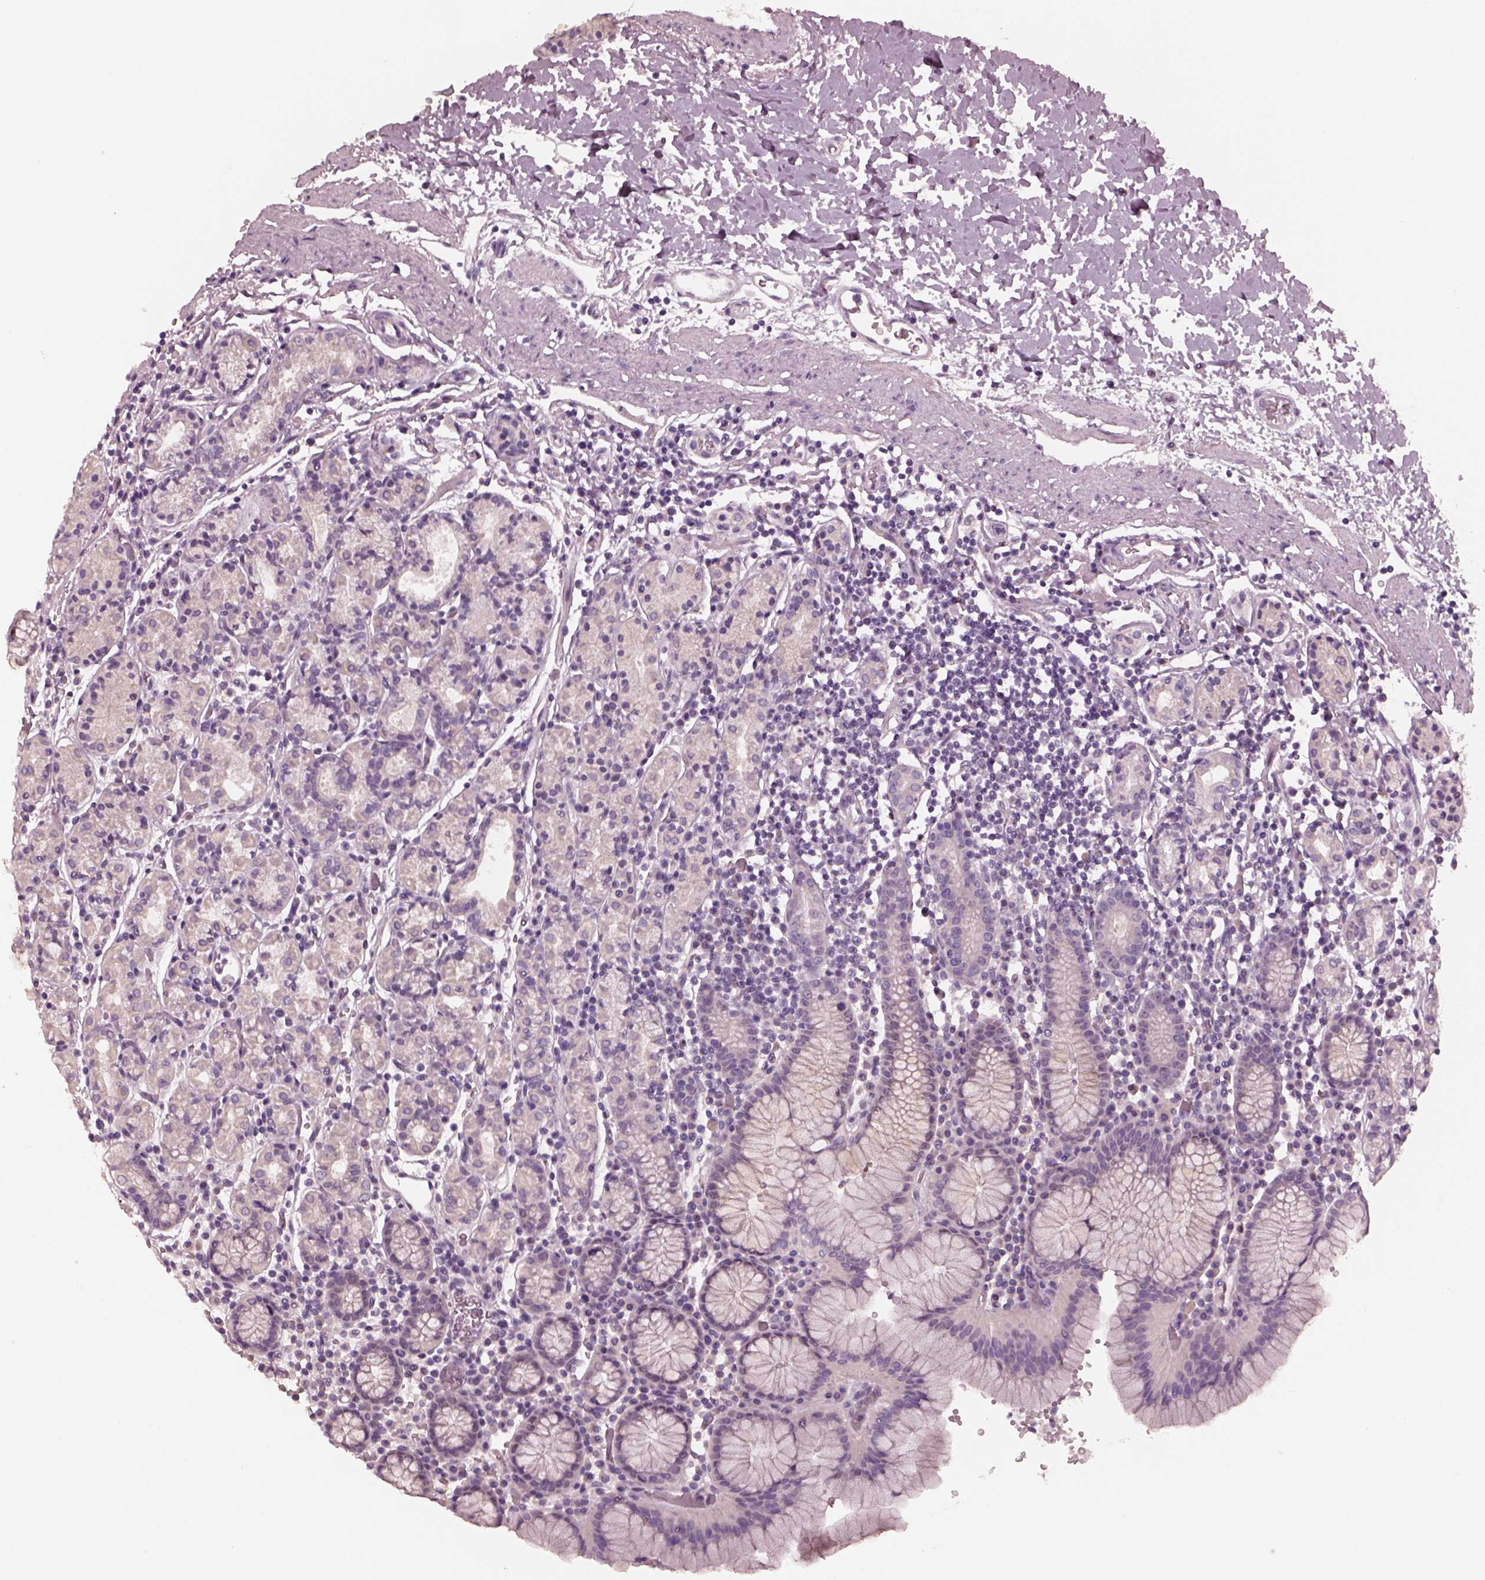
{"staining": {"intensity": "negative", "quantity": "none", "location": "none"}, "tissue": "stomach", "cell_type": "Glandular cells", "image_type": "normal", "snomed": [{"axis": "morphology", "description": "Normal tissue, NOS"}, {"axis": "topography", "description": "Stomach, upper"}, {"axis": "topography", "description": "Stomach"}], "caption": "The photomicrograph shows no staining of glandular cells in benign stomach.", "gene": "RCVRN", "patient": {"sex": "male", "age": 62}}